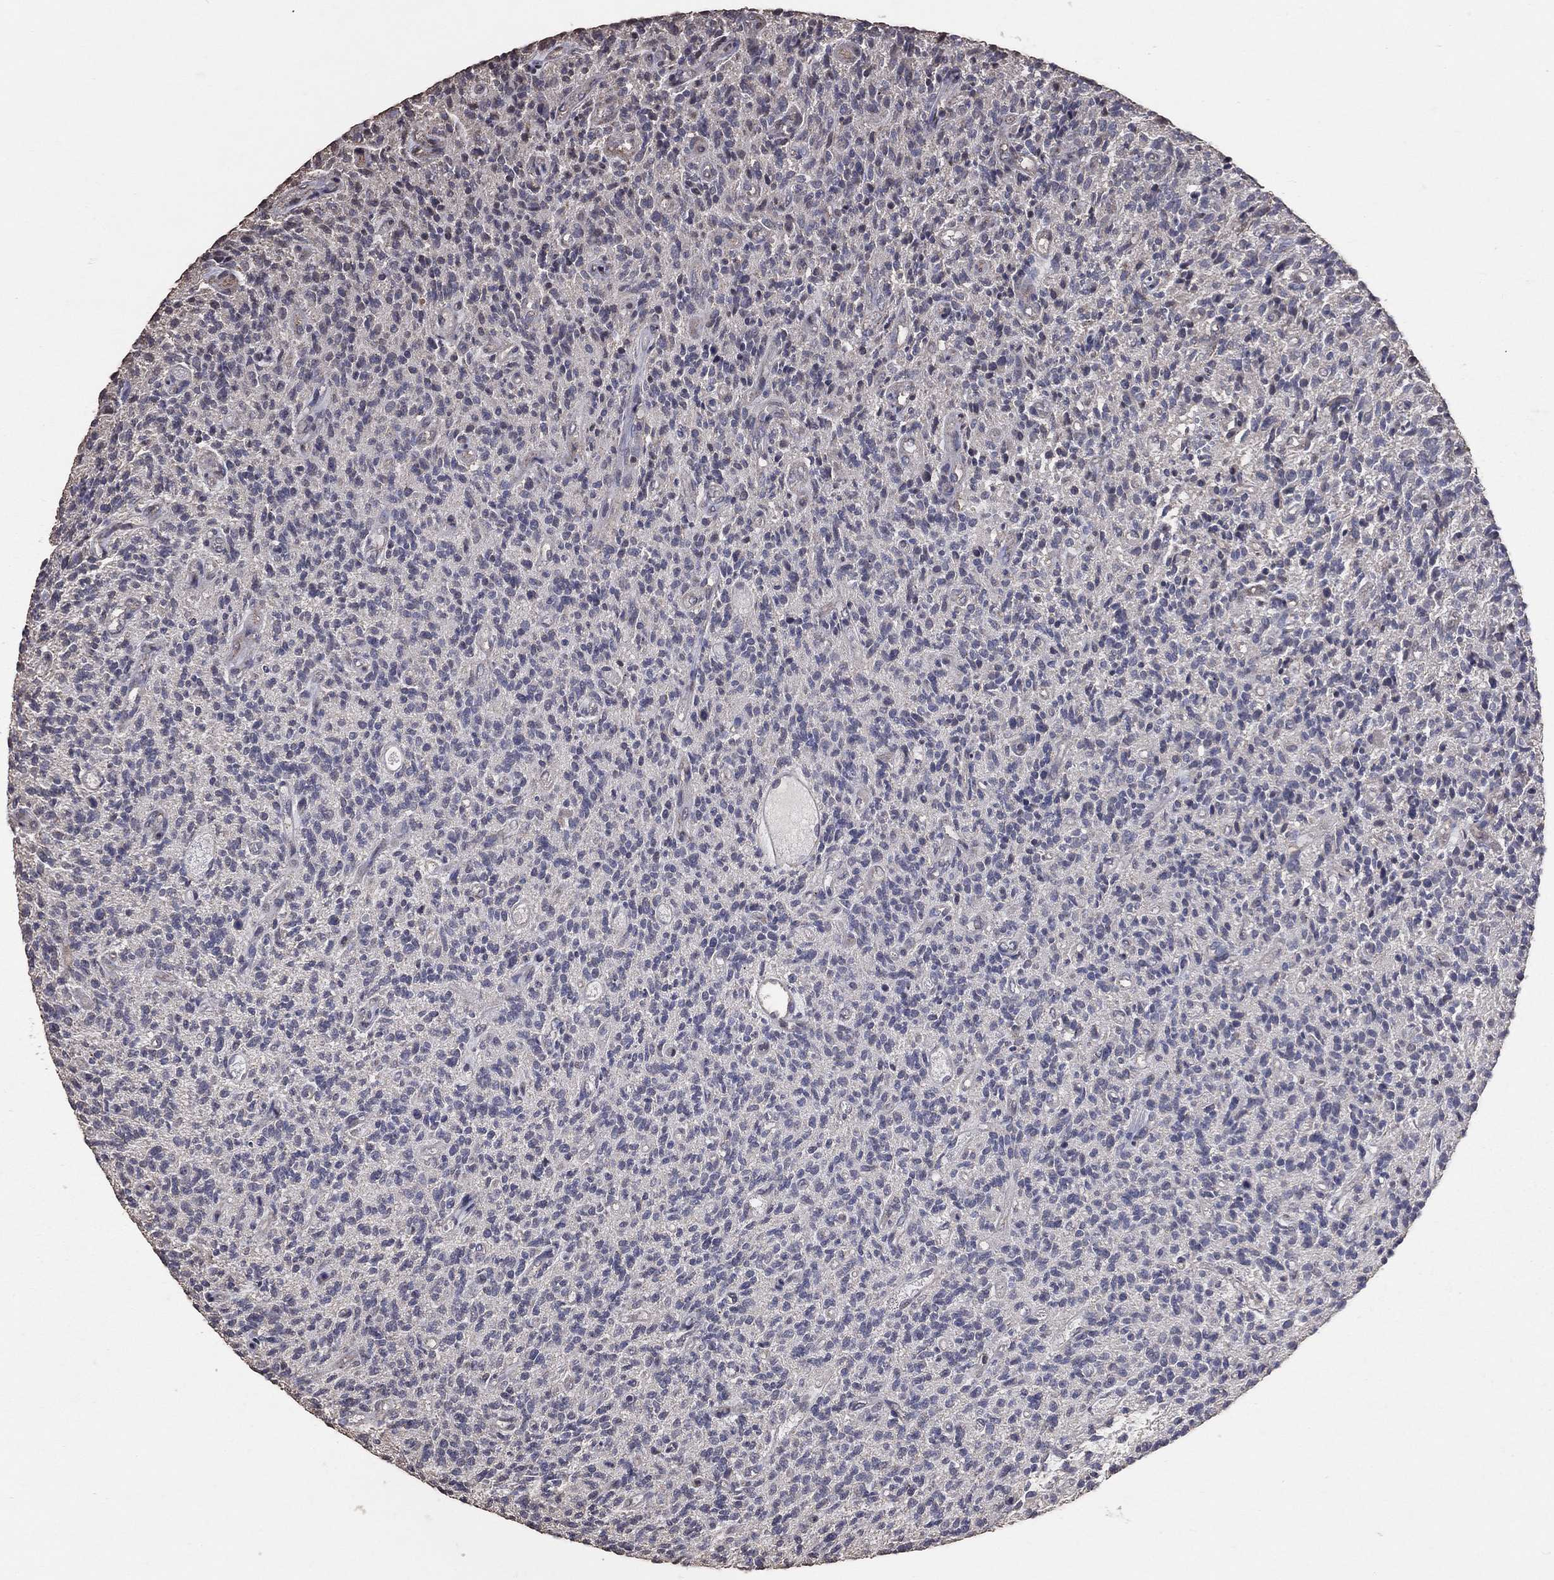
{"staining": {"intensity": "negative", "quantity": "none", "location": "none"}, "tissue": "glioma", "cell_type": "Tumor cells", "image_type": "cancer", "snomed": [{"axis": "morphology", "description": "Glioma, malignant, High grade"}, {"axis": "topography", "description": "Brain"}], "caption": "Immunohistochemistry (IHC) image of human malignant high-grade glioma stained for a protein (brown), which shows no expression in tumor cells. Brightfield microscopy of immunohistochemistry (IHC) stained with DAB (brown) and hematoxylin (blue), captured at high magnification.", "gene": "LY6K", "patient": {"sex": "male", "age": 64}}